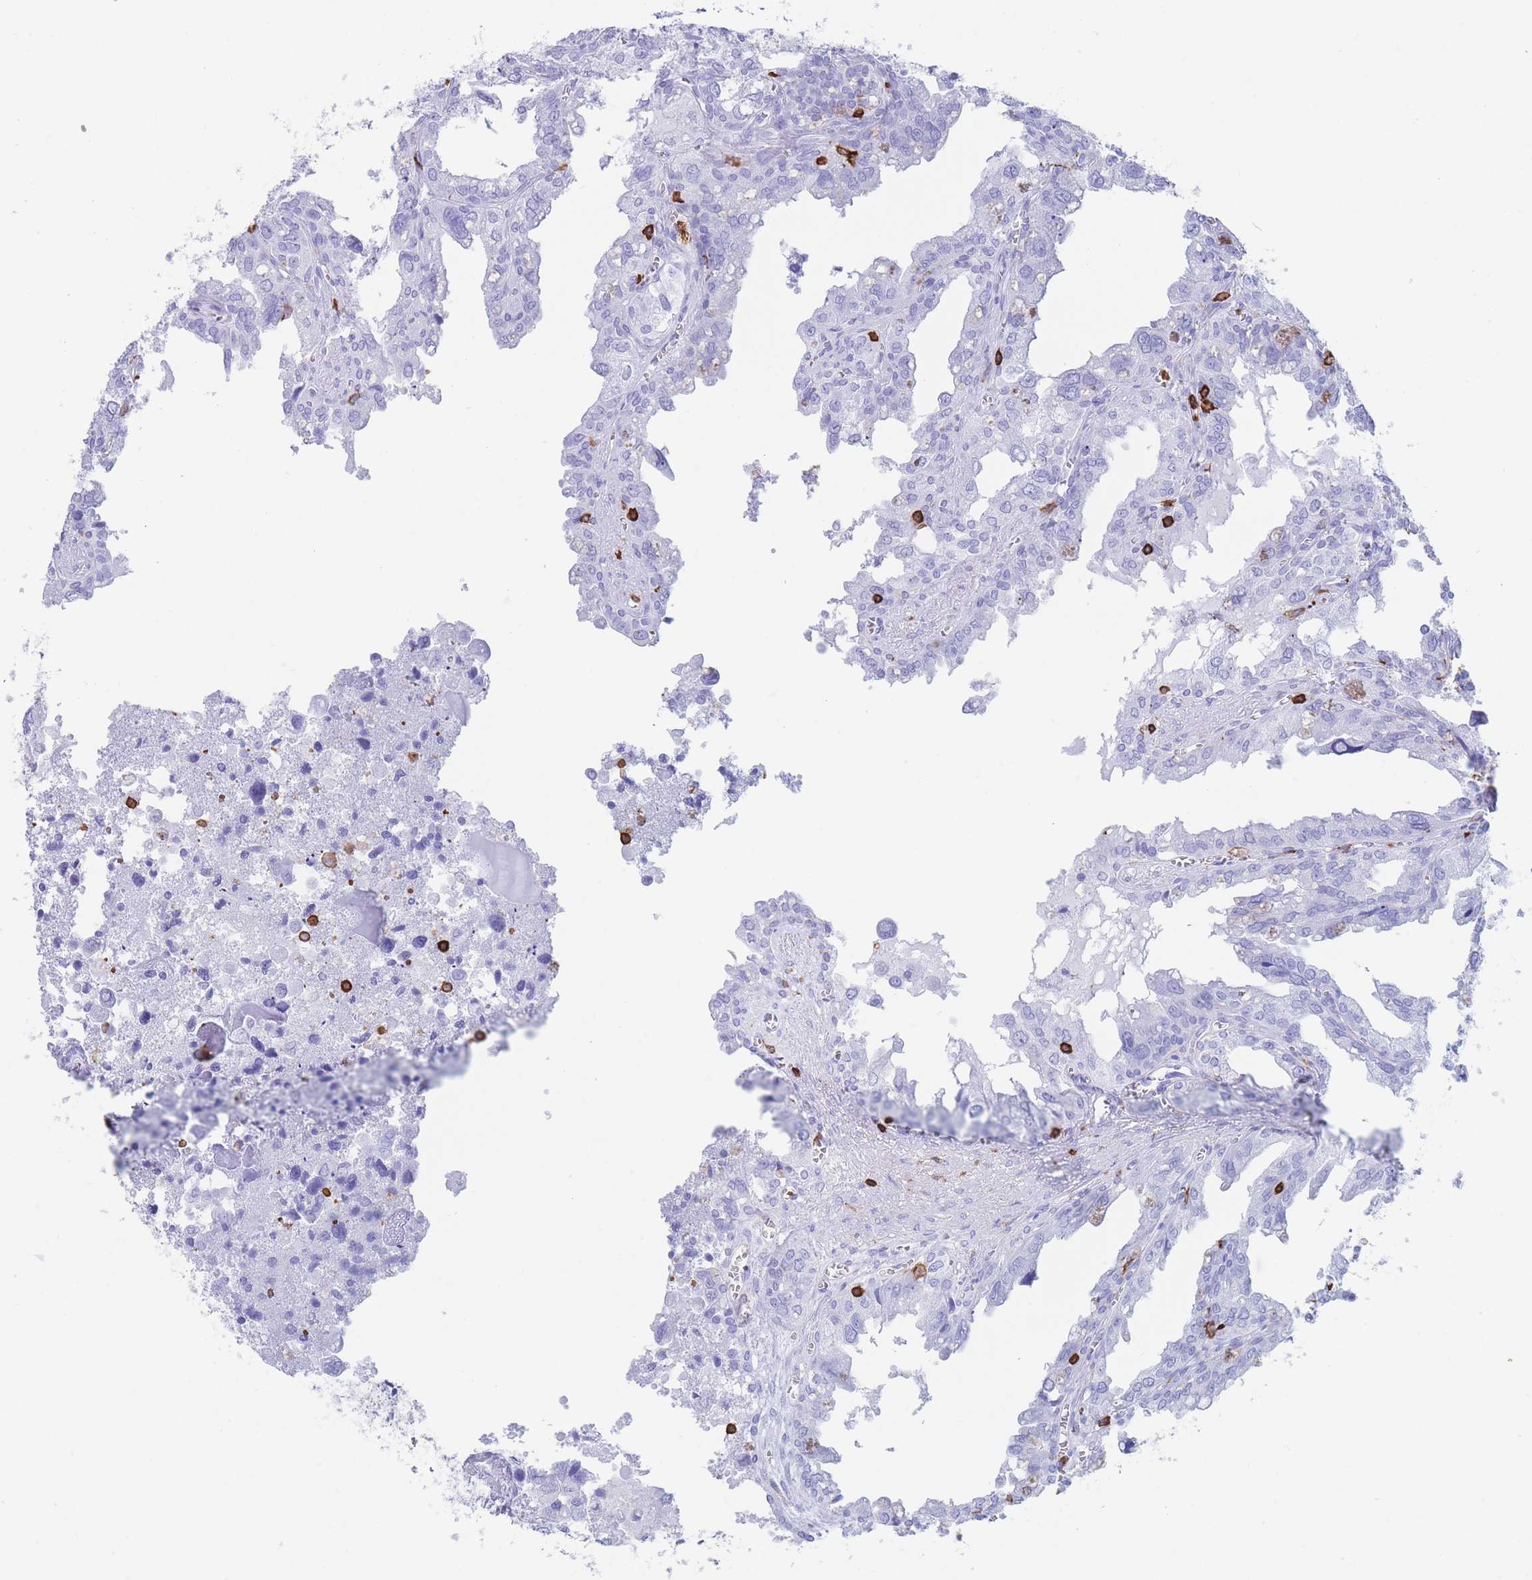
{"staining": {"intensity": "negative", "quantity": "none", "location": "none"}, "tissue": "seminal vesicle", "cell_type": "Glandular cells", "image_type": "normal", "snomed": [{"axis": "morphology", "description": "Normal tissue, NOS"}, {"axis": "topography", "description": "Seminal veicle"}], "caption": "This is an IHC image of unremarkable human seminal vesicle. There is no staining in glandular cells.", "gene": "CORO1A", "patient": {"sex": "male", "age": 67}}